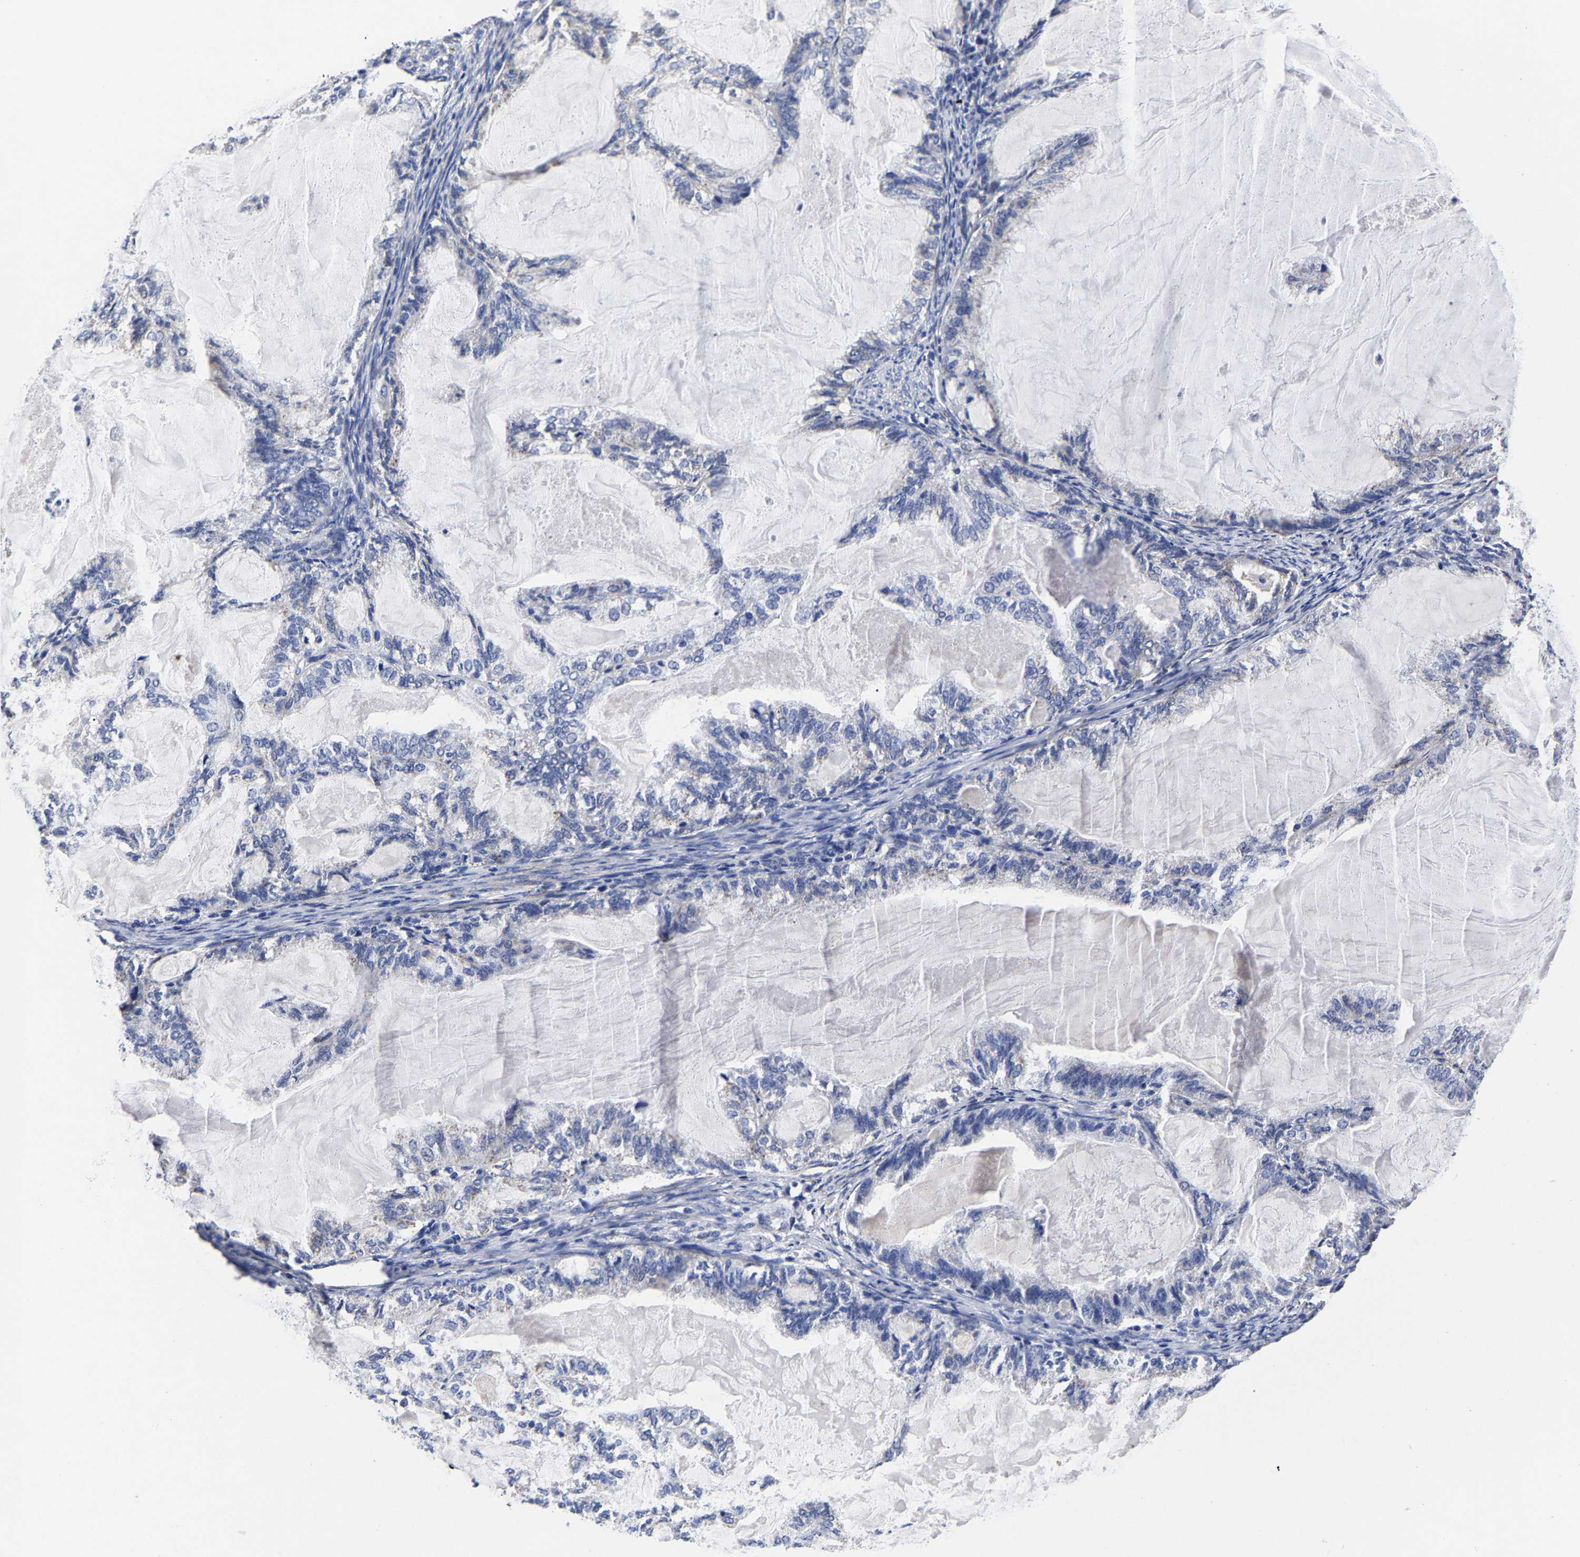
{"staining": {"intensity": "negative", "quantity": "none", "location": "none"}, "tissue": "endometrial cancer", "cell_type": "Tumor cells", "image_type": "cancer", "snomed": [{"axis": "morphology", "description": "Adenocarcinoma, NOS"}, {"axis": "topography", "description": "Endometrium"}], "caption": "A high-resolution photomicrograph shows immunohistochemistry staining of endometrial adenocarcinoma, which exhibits no significant expression in tumor cells.", "gene": "AASS", "patient": {"sex": "female", "age": 86}}